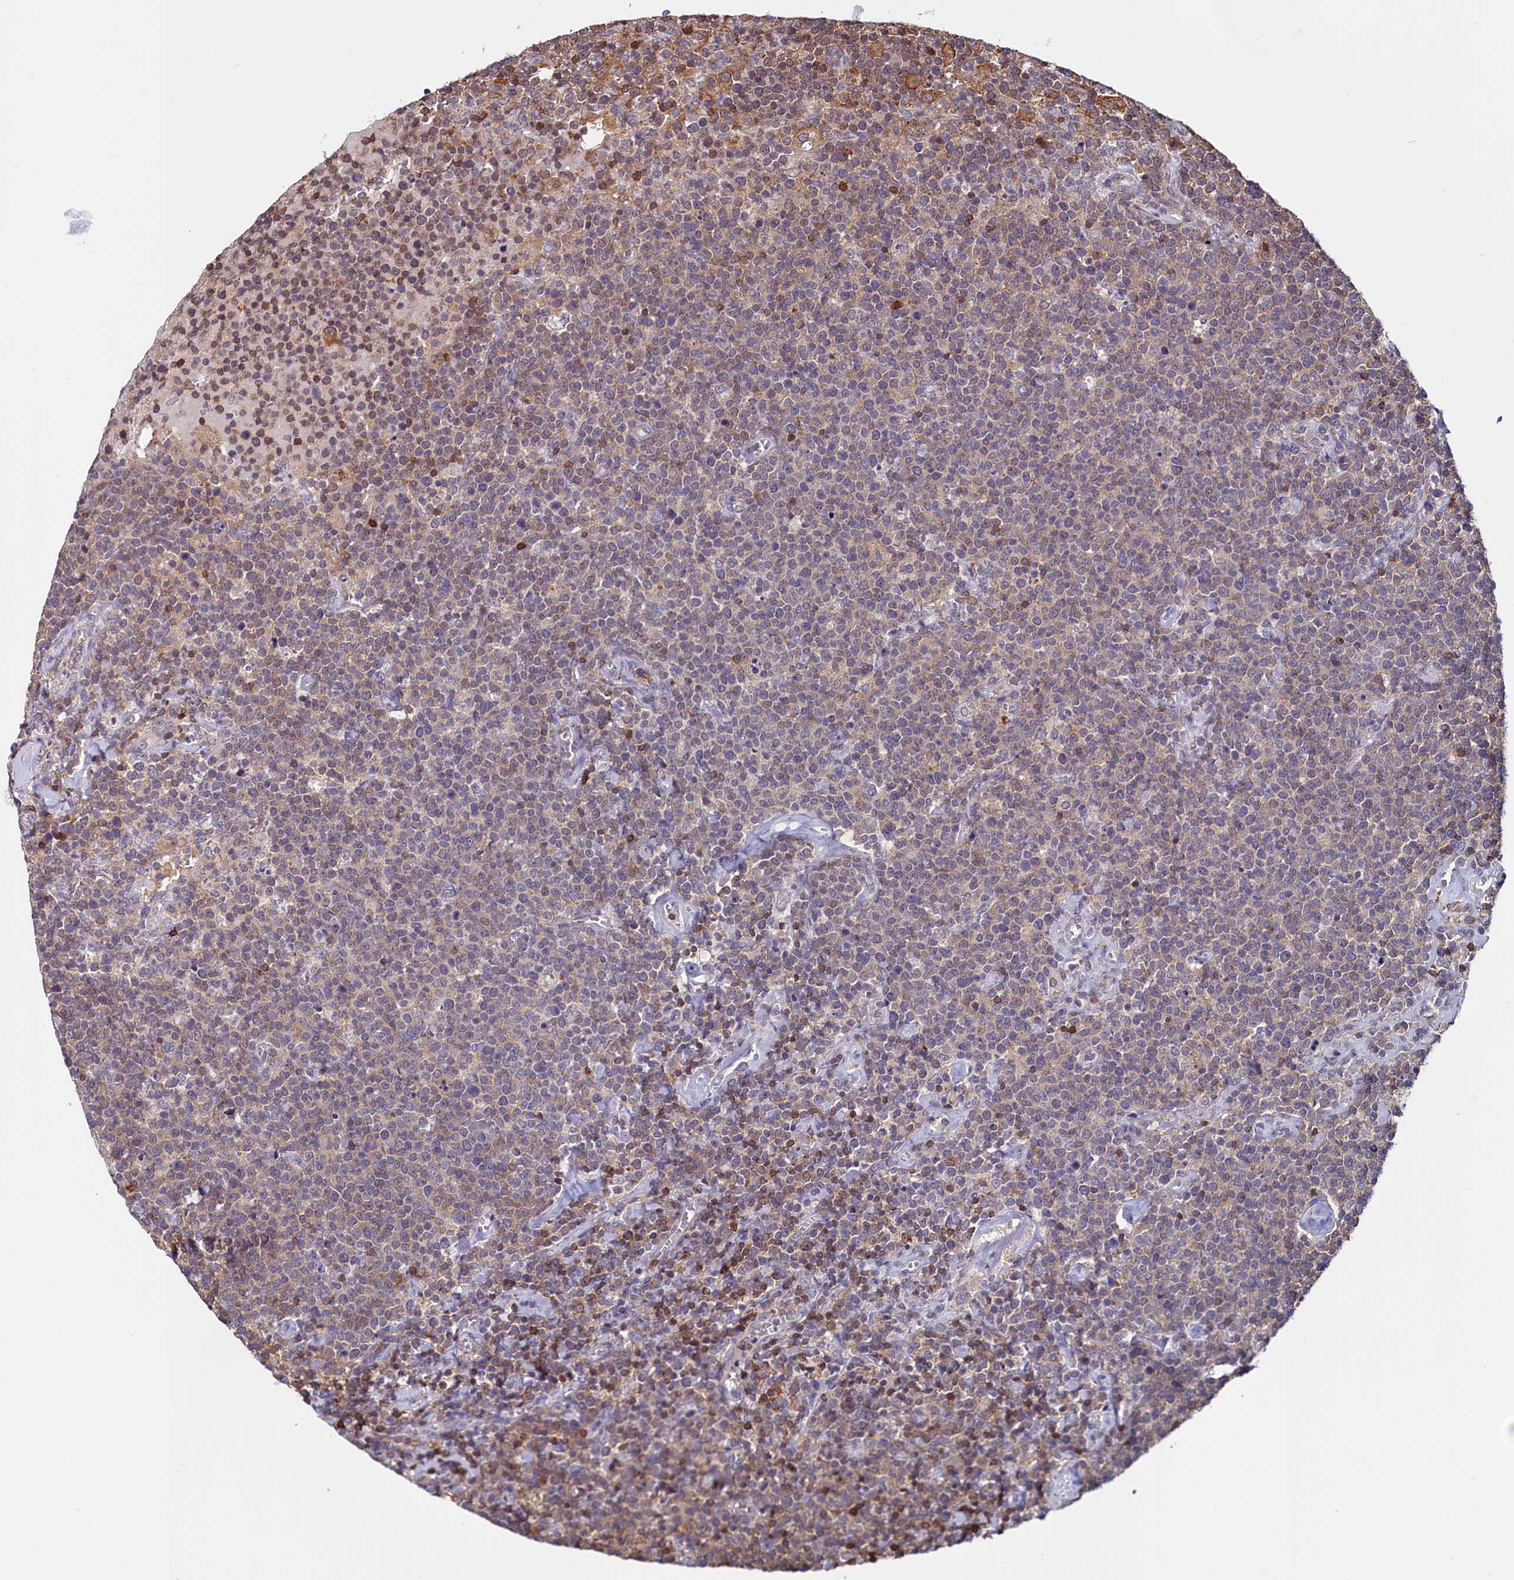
{"staining": {"intensity": "moderate", "quantity": "25%-75%", "location": "cytoplasmic/membranous"}, "tissue": "lymphoma", "cell_type": "Tumor cells", "image_type": "cancer", "snomed": [{"axis": "morphology", "description": "Malignant lymphoma, non-Hodgkin's type, High grade"}, {"axis": "topography", "description": "Lymph node"}], "caption": "Moderate cytoplasmic/membranous positivity for a protein is seen in about 25%-75% of tumor cells of high-grade malignant lymphoma, non-Hodgkin's type using immunohistochemistry.", "gene": "CIAPIN1", "patient": {"sex": "male", "age": 61}}